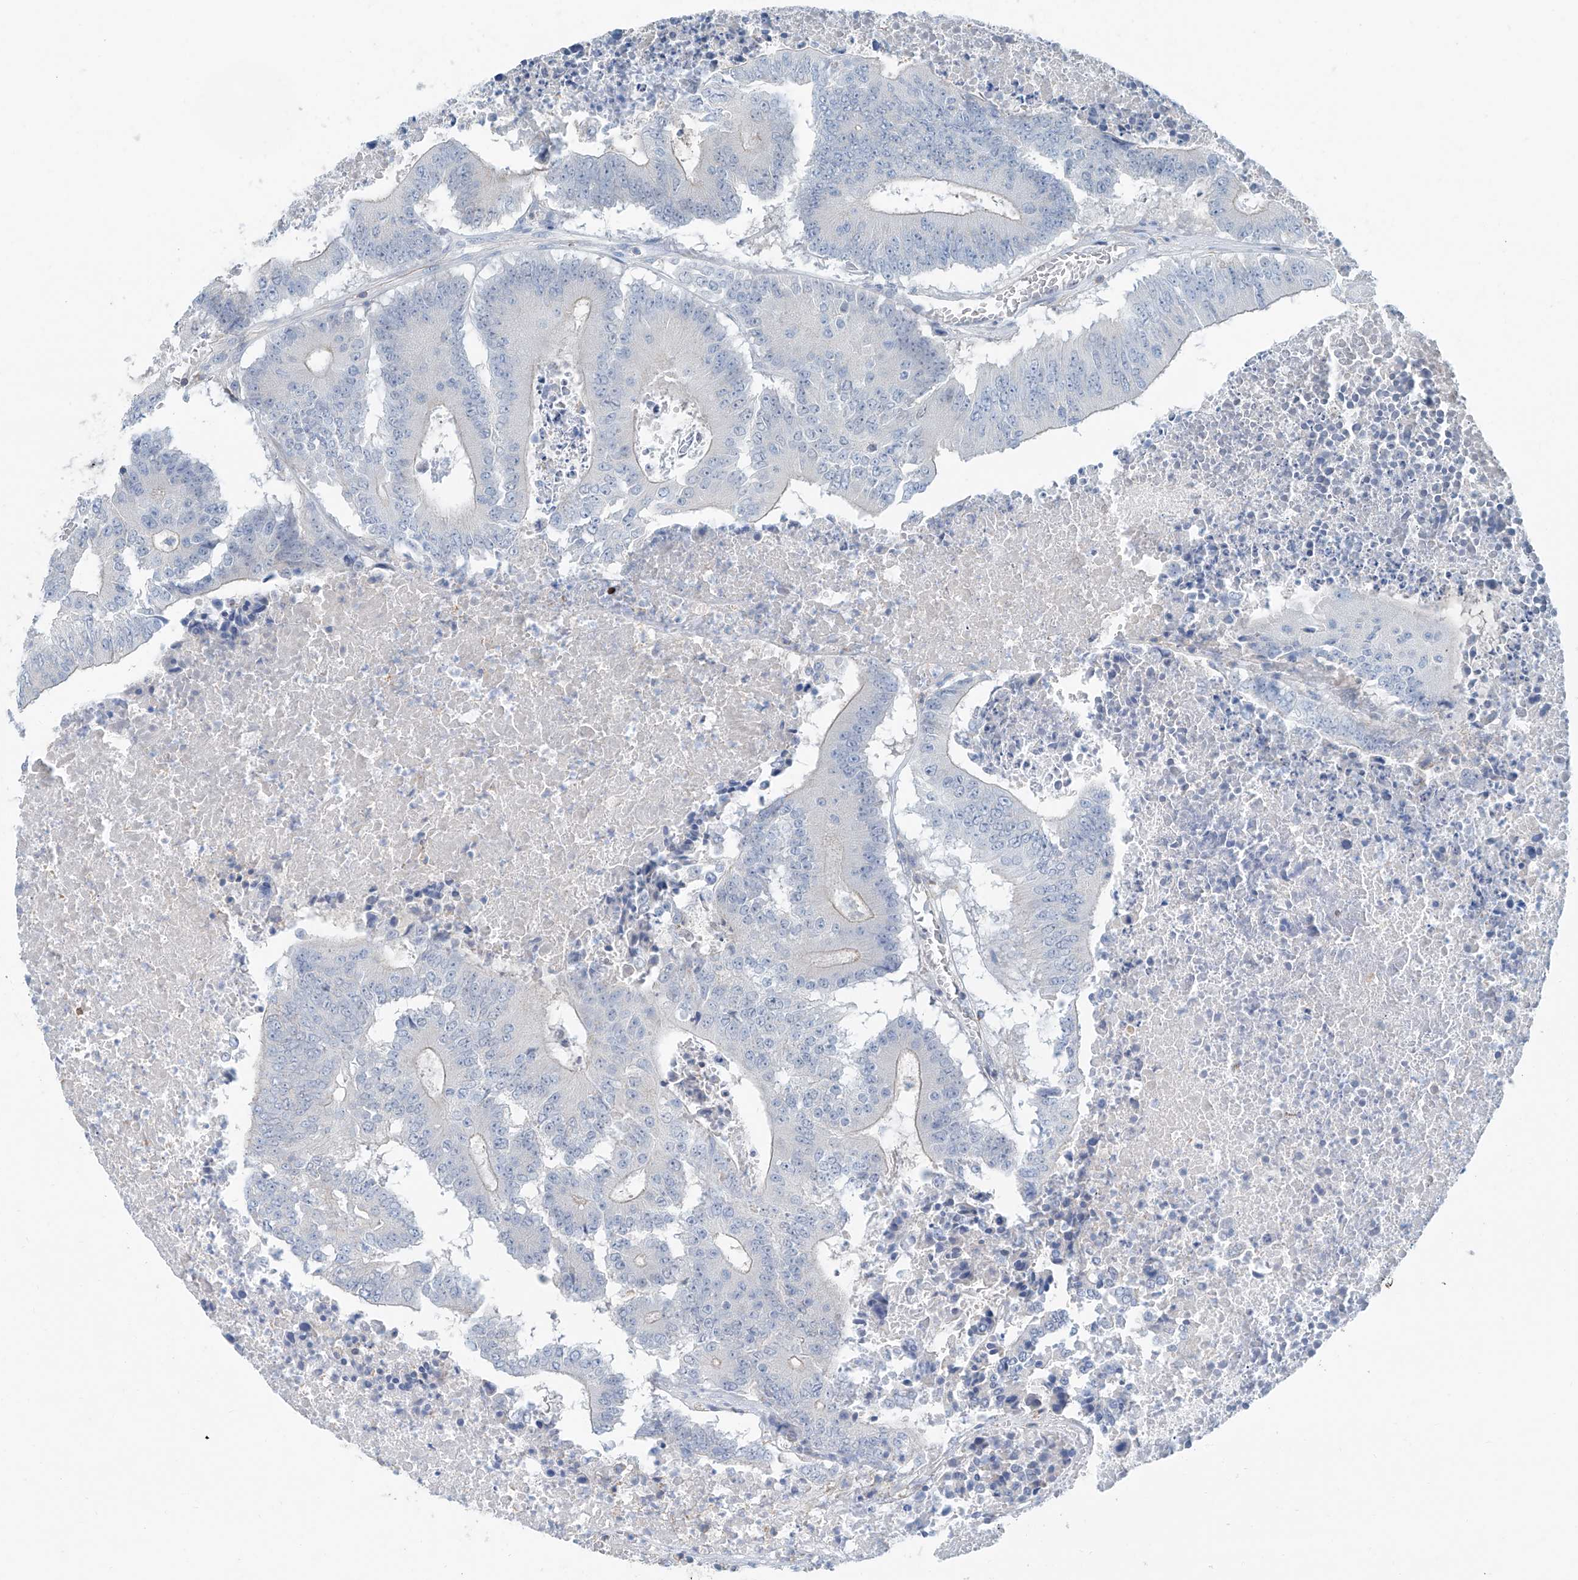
{"staining": {"intensity": "negative", "quantity": "none", "location": "none"}, "tissue": "colorectal cancer", "cell_type": "Tumor cells", "image_type": "cancer", "snomed": [{"axis": "morphology", "description": "Adenocarcinoma, NOS"}, {"axis": "topography", "description": "Colon"}], "caption": "DAB (3,3'-diaminobenzidine) immunohistochemical staining of colorectal cancer (adenocarcinoma) displays no significant expression in tumor cells.", "gene": "ANKRD34A", "patient": {"sex": "male", "age": 87}}